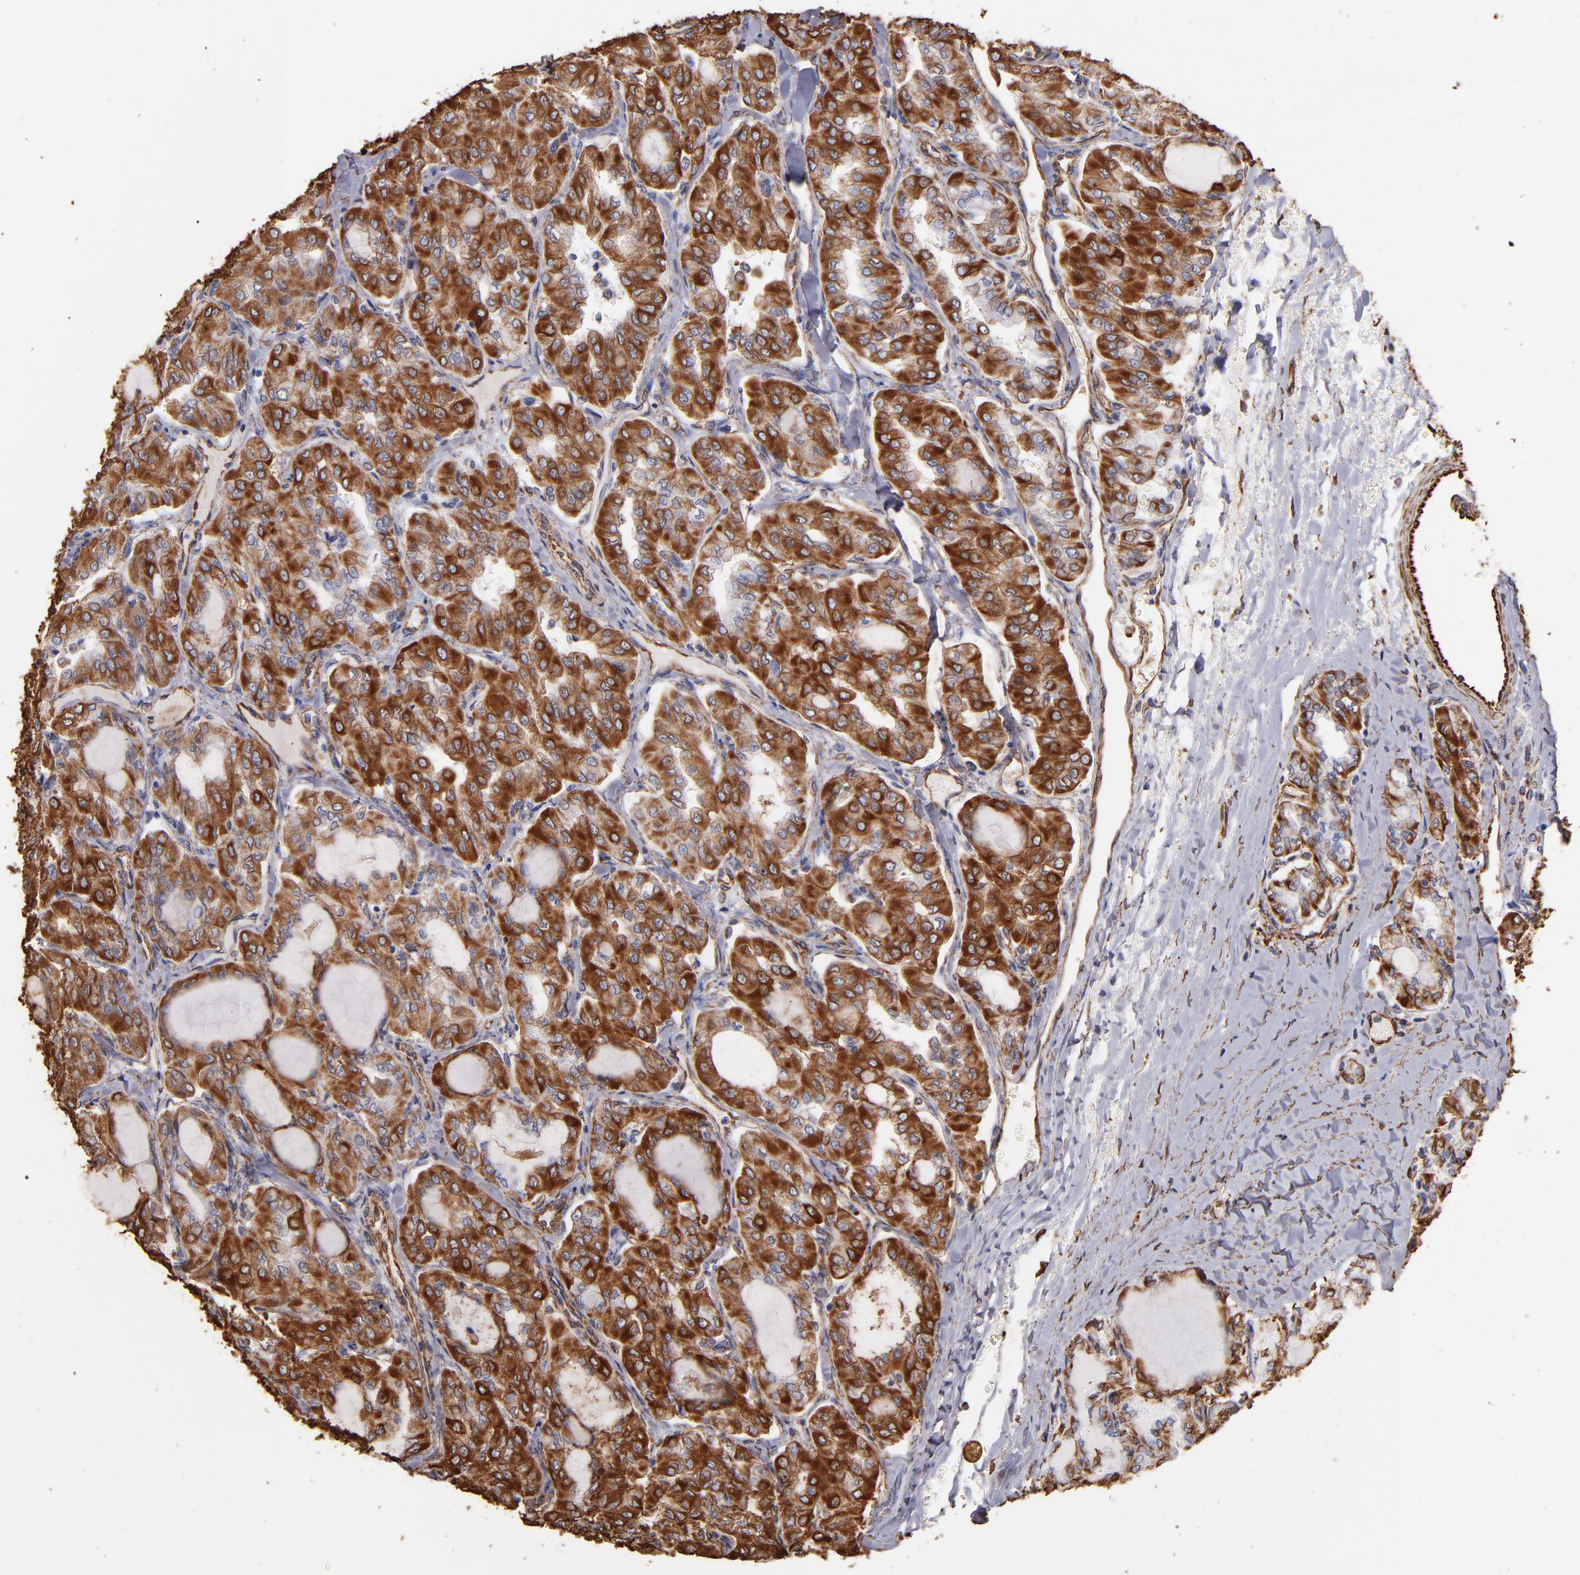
{"staining": {"intensity": "moderate", "quantity": "25%-75%", "location": "cytoplasmic/membranous"}, "tissue": "thyroid cancer", "cell_type": "Tumor cells", "image_type": "cancer", "snomed": [{"axis": "morphology", "description": "Papillary adenocarcinoma, NOS"}, {"axis": "topography", "description": "Thyroid gland"}], "caption": "A brown stain highlights moderate cytoplasmic/membranous positivity of a protein in thyroid papillary adenocarcinoma tumor cells.", "gene": "VIM", "patient": {"sex": "male", "age": 20}}